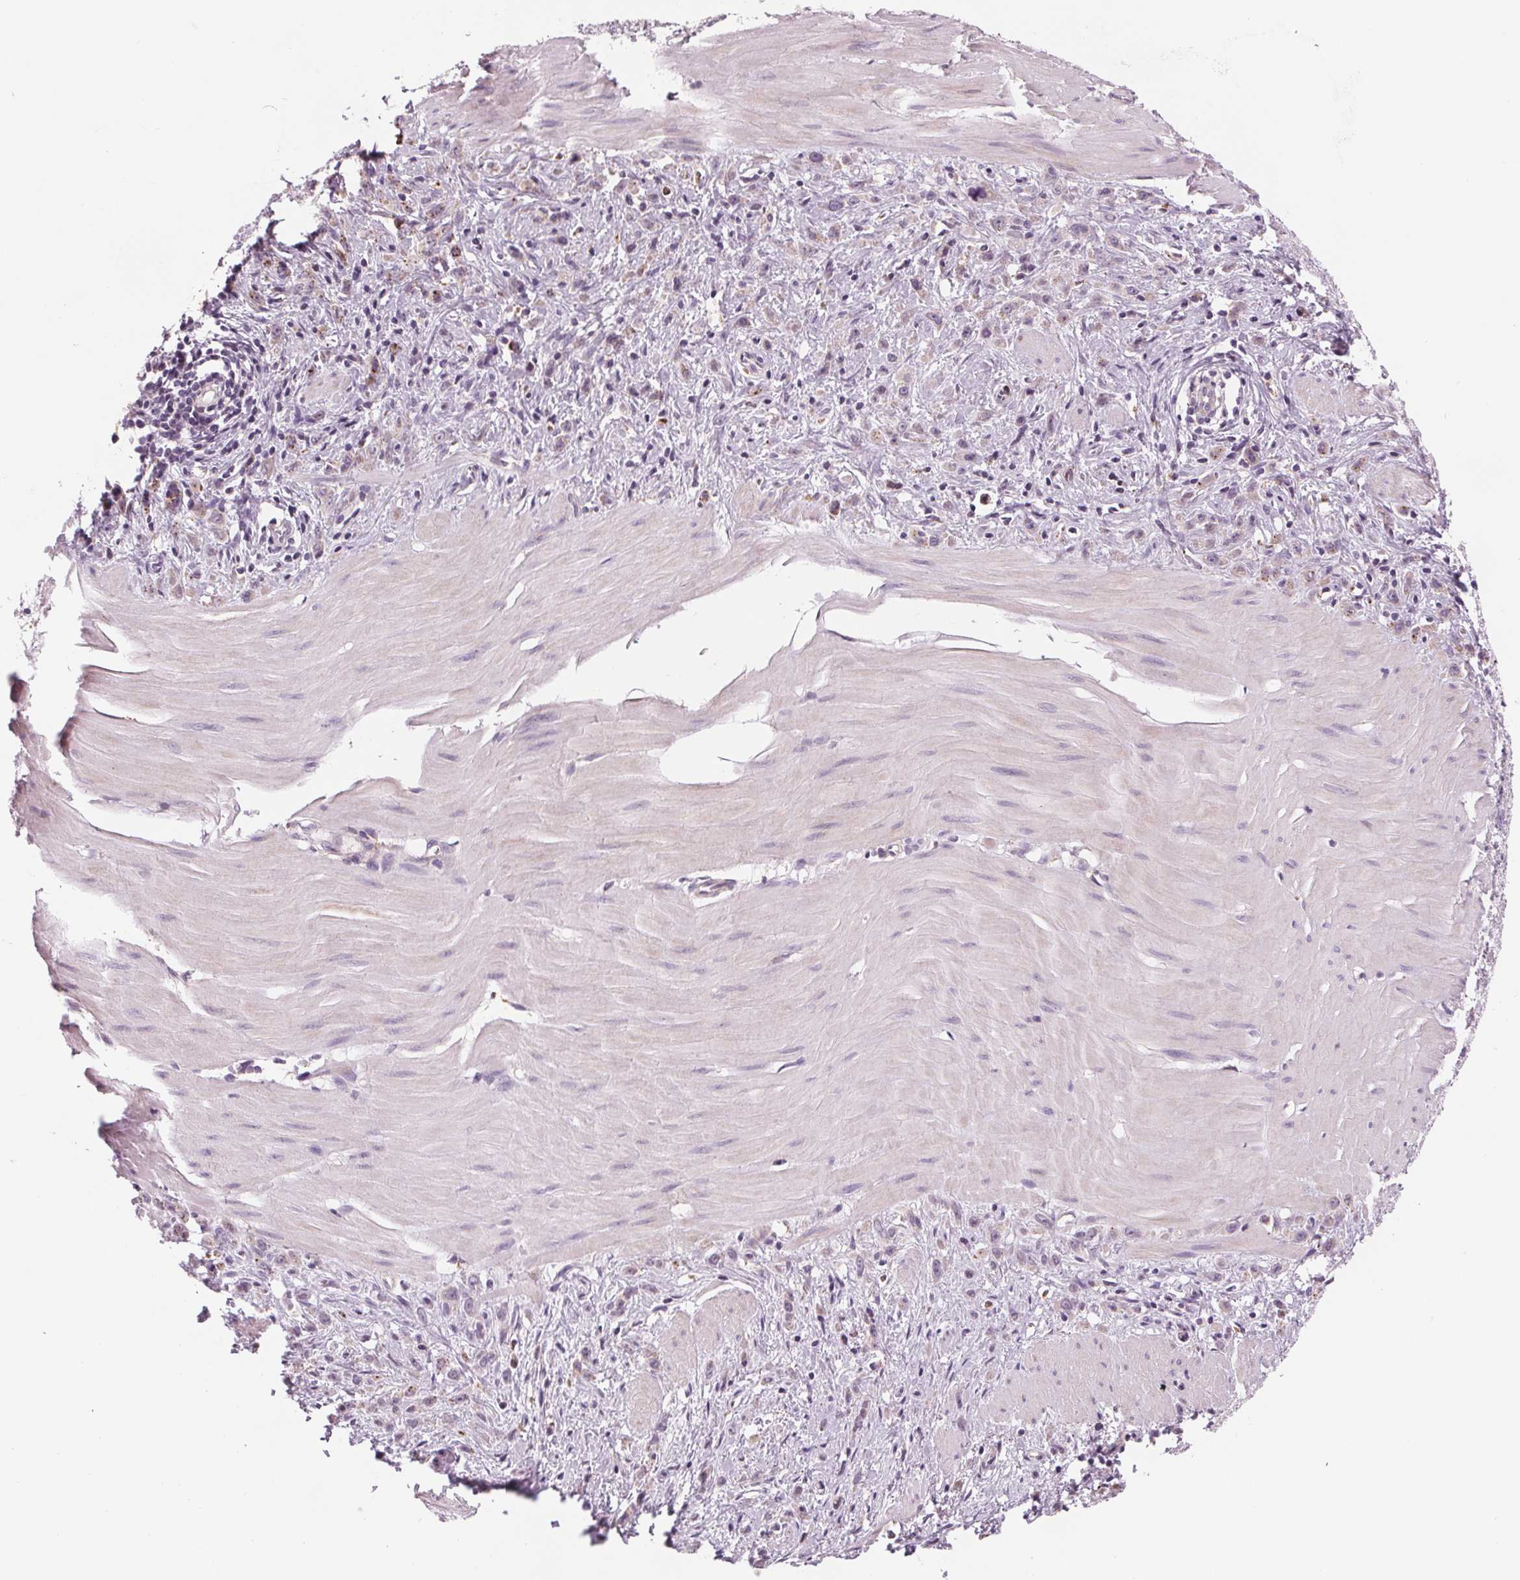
{"staining": {"intensity": "negative", "quantity": "none", "location": "none"}, "tissue": "stomach cancer", "cell_type": "Tumor cells", "image_type": "cancer", "snomed": [{"axis": "morphology", "description": "Adenocarcinoma, NOS"}, {"axis": "topography", "description": "Stomach"}], "caption": "There is no significant positivity in tumor cells of stomach cancer (adenocarcinoma).", "gene": "SAMD5", "patient": {"sex": "male", "age": 47}}